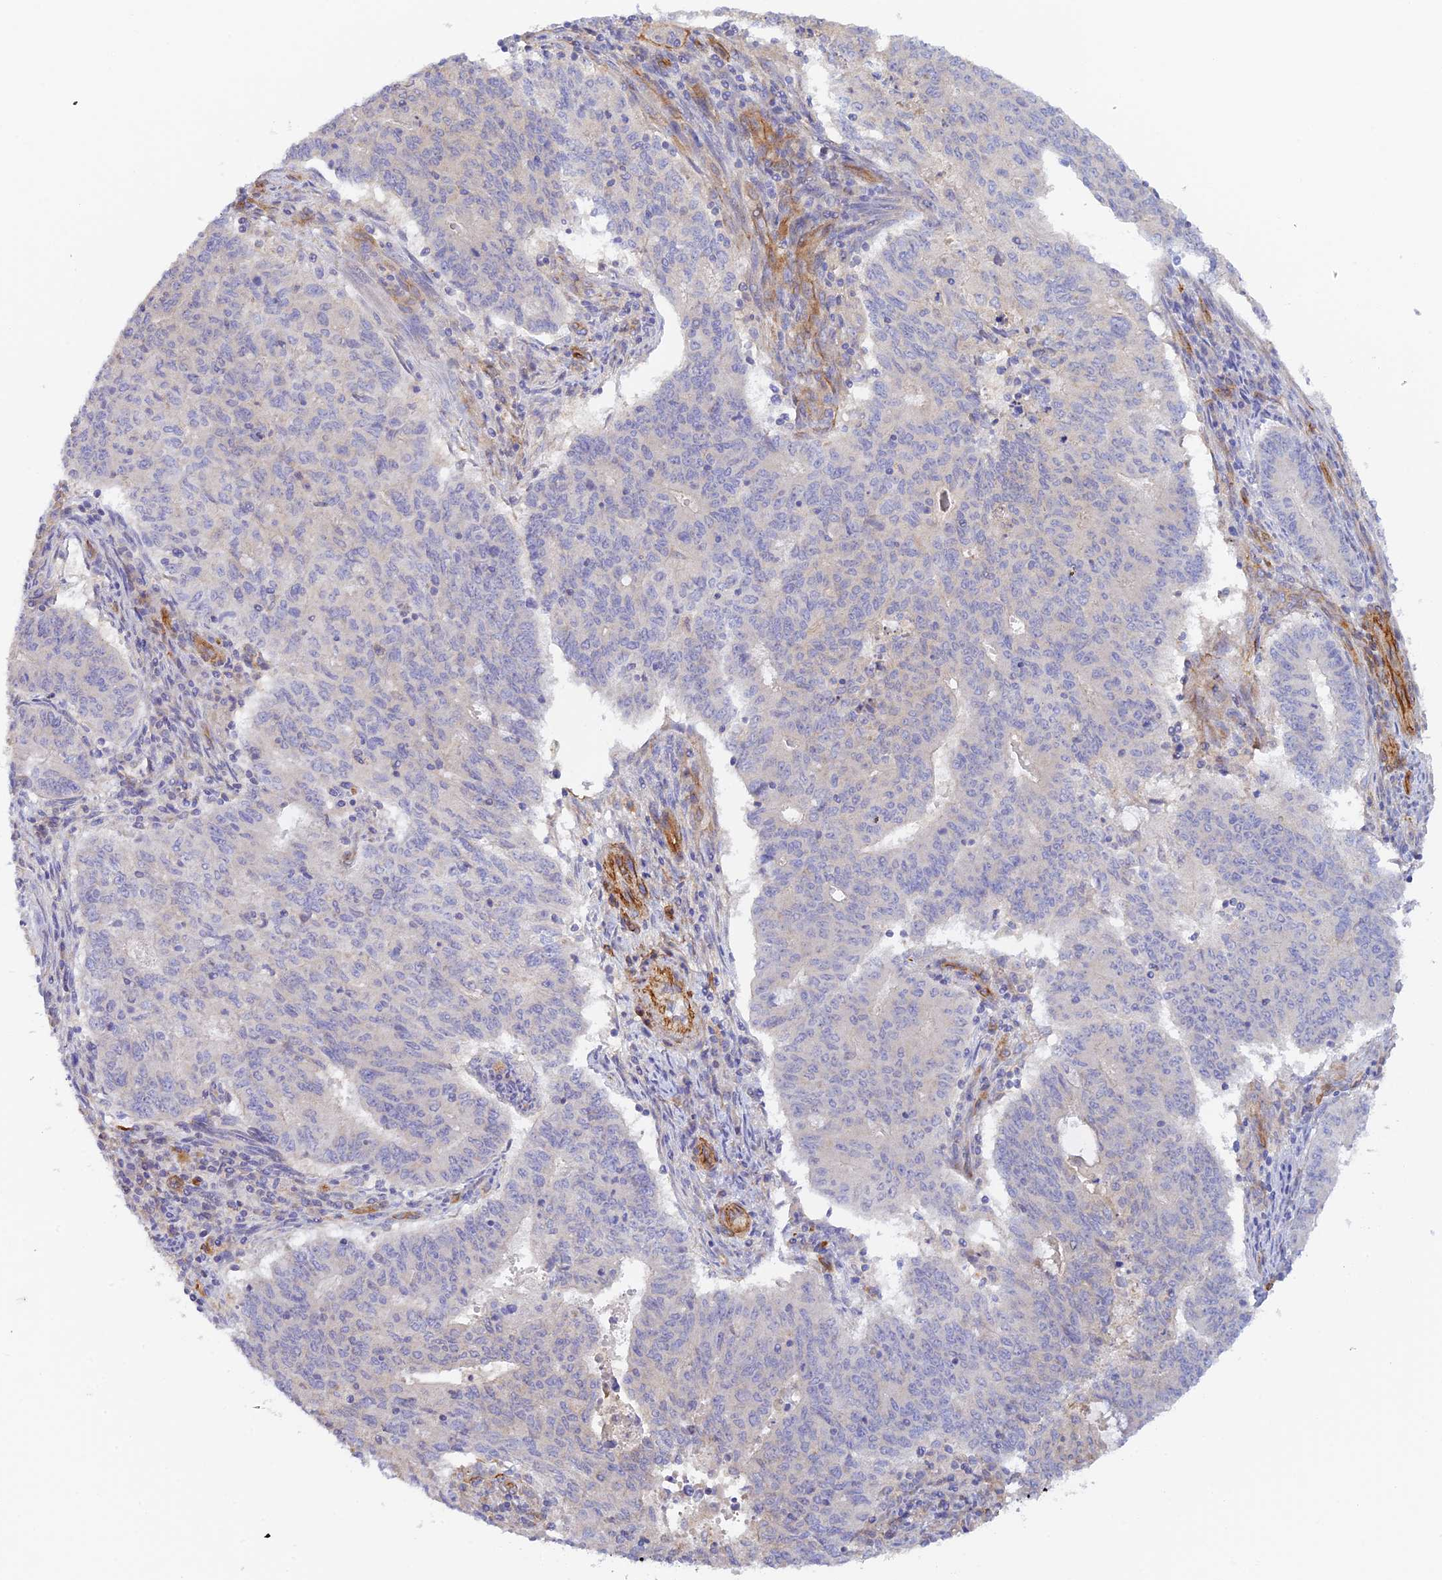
{"staining": {"intensity": "negative", "quantity": "none", "location": "none"}, "tissue": "endometrial cancer", "cell_type": "Tumor cells", "image_type": "cancer", "snomed": [{"axis": "morphology", "description": "Adenocarcinoma, NOS"}, {"axis": "topography", "description": "Endometrium"}], "caption": "Photomicrograph shows no significant protein staining in tumor cells of adenocarcinoma (endometrial).", "gene": "MYO9A", "patient": {"sex": "female", "age": 59}}